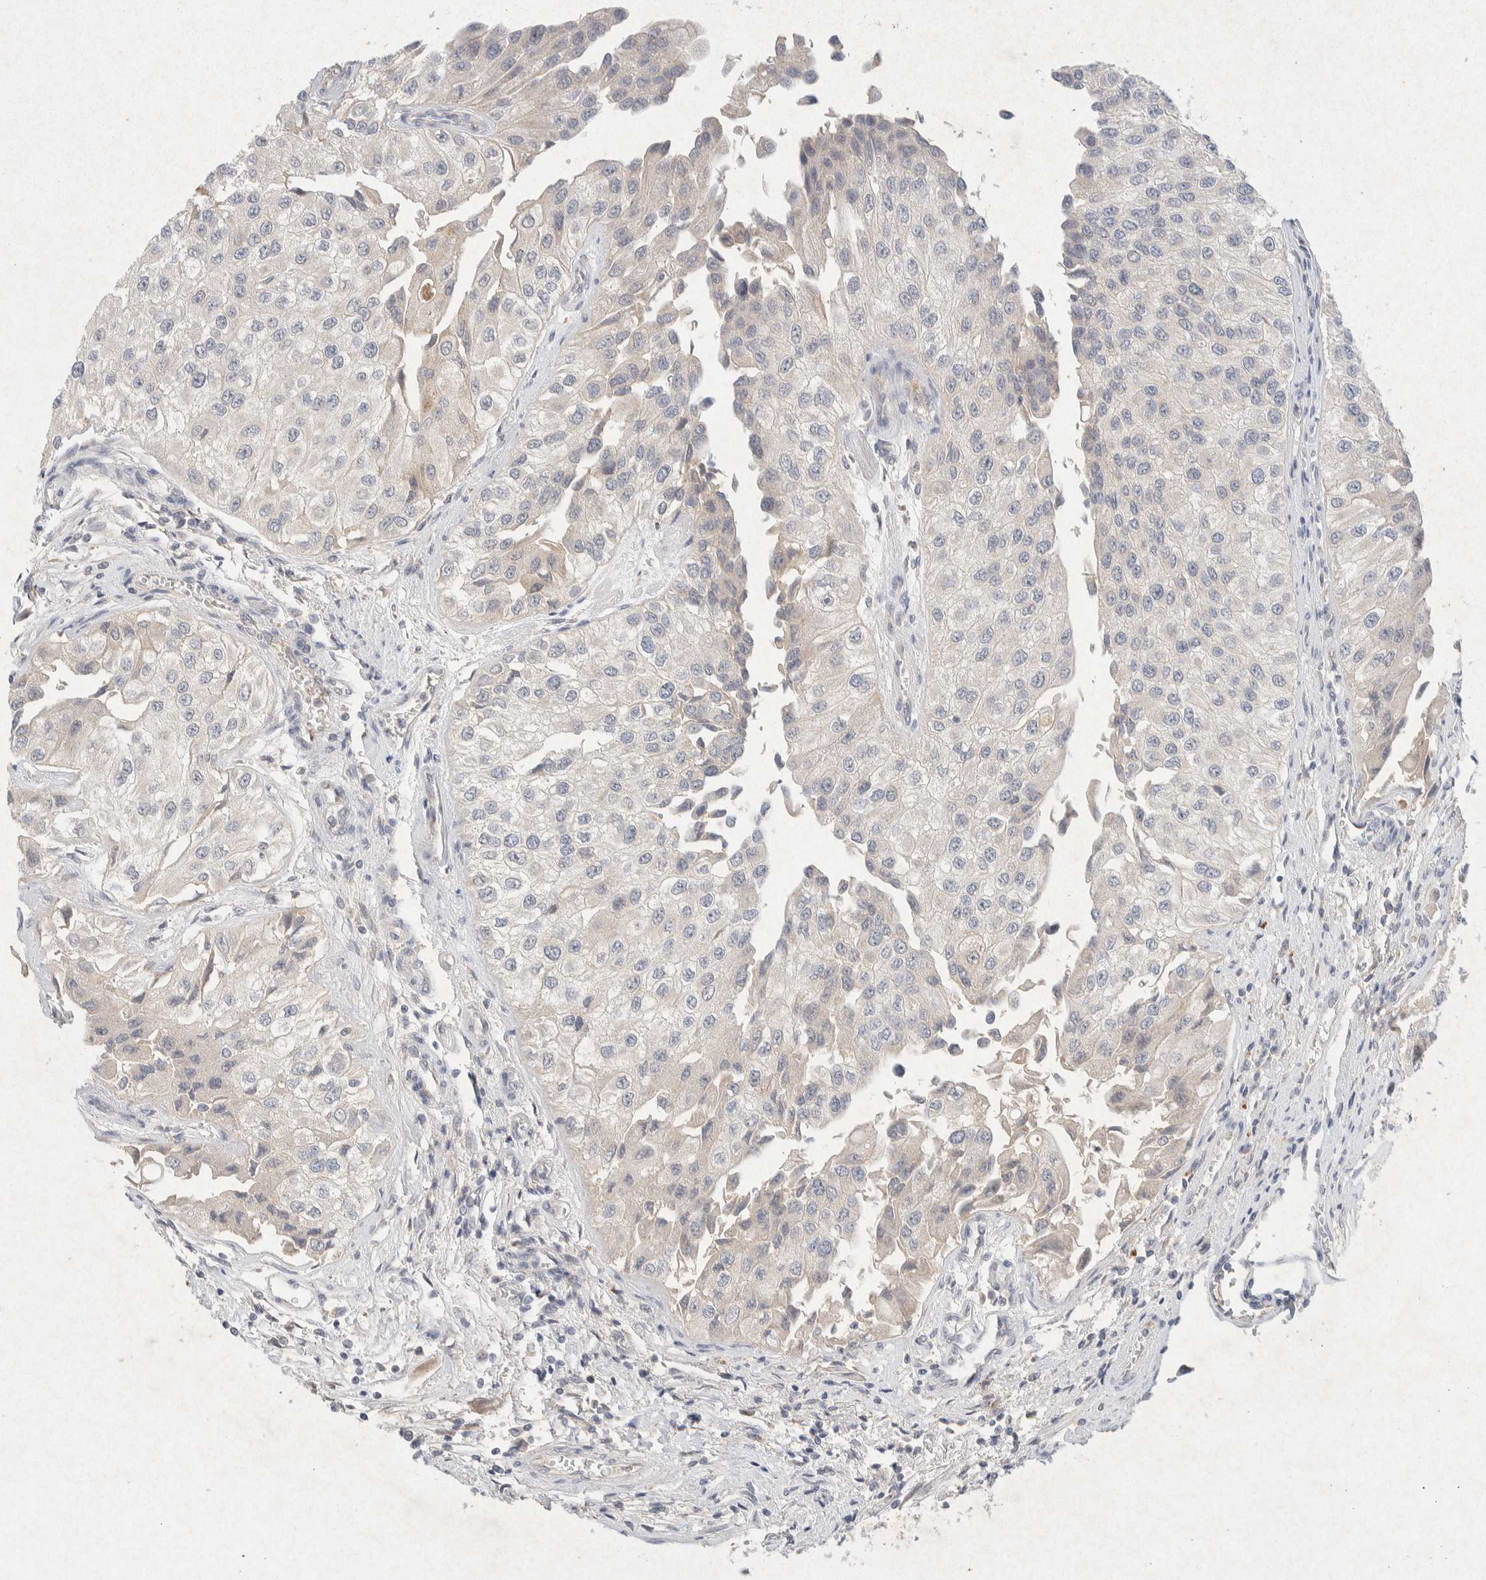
{"staining": {"intensity": "negative", "quantity": "none", "location": "none"}, "tissue": "urothelial cancer", "cell_type": "Tumor cells", "image_type": "cancer", "snomed": [{"axis": "morphology", "description": "Urothelial carcinoma, High grade"}, {"axis": "topography", "description": "Kidney"}, {"axis": "topography", "description": "Urinary bladder"}], "caption": "DAB immunohistochemical staining of human urothelial cancer reveals no significant positivity in tumor cells.", "gene": "GNAI1", "patient": {"sex": "male", "age": 77}}